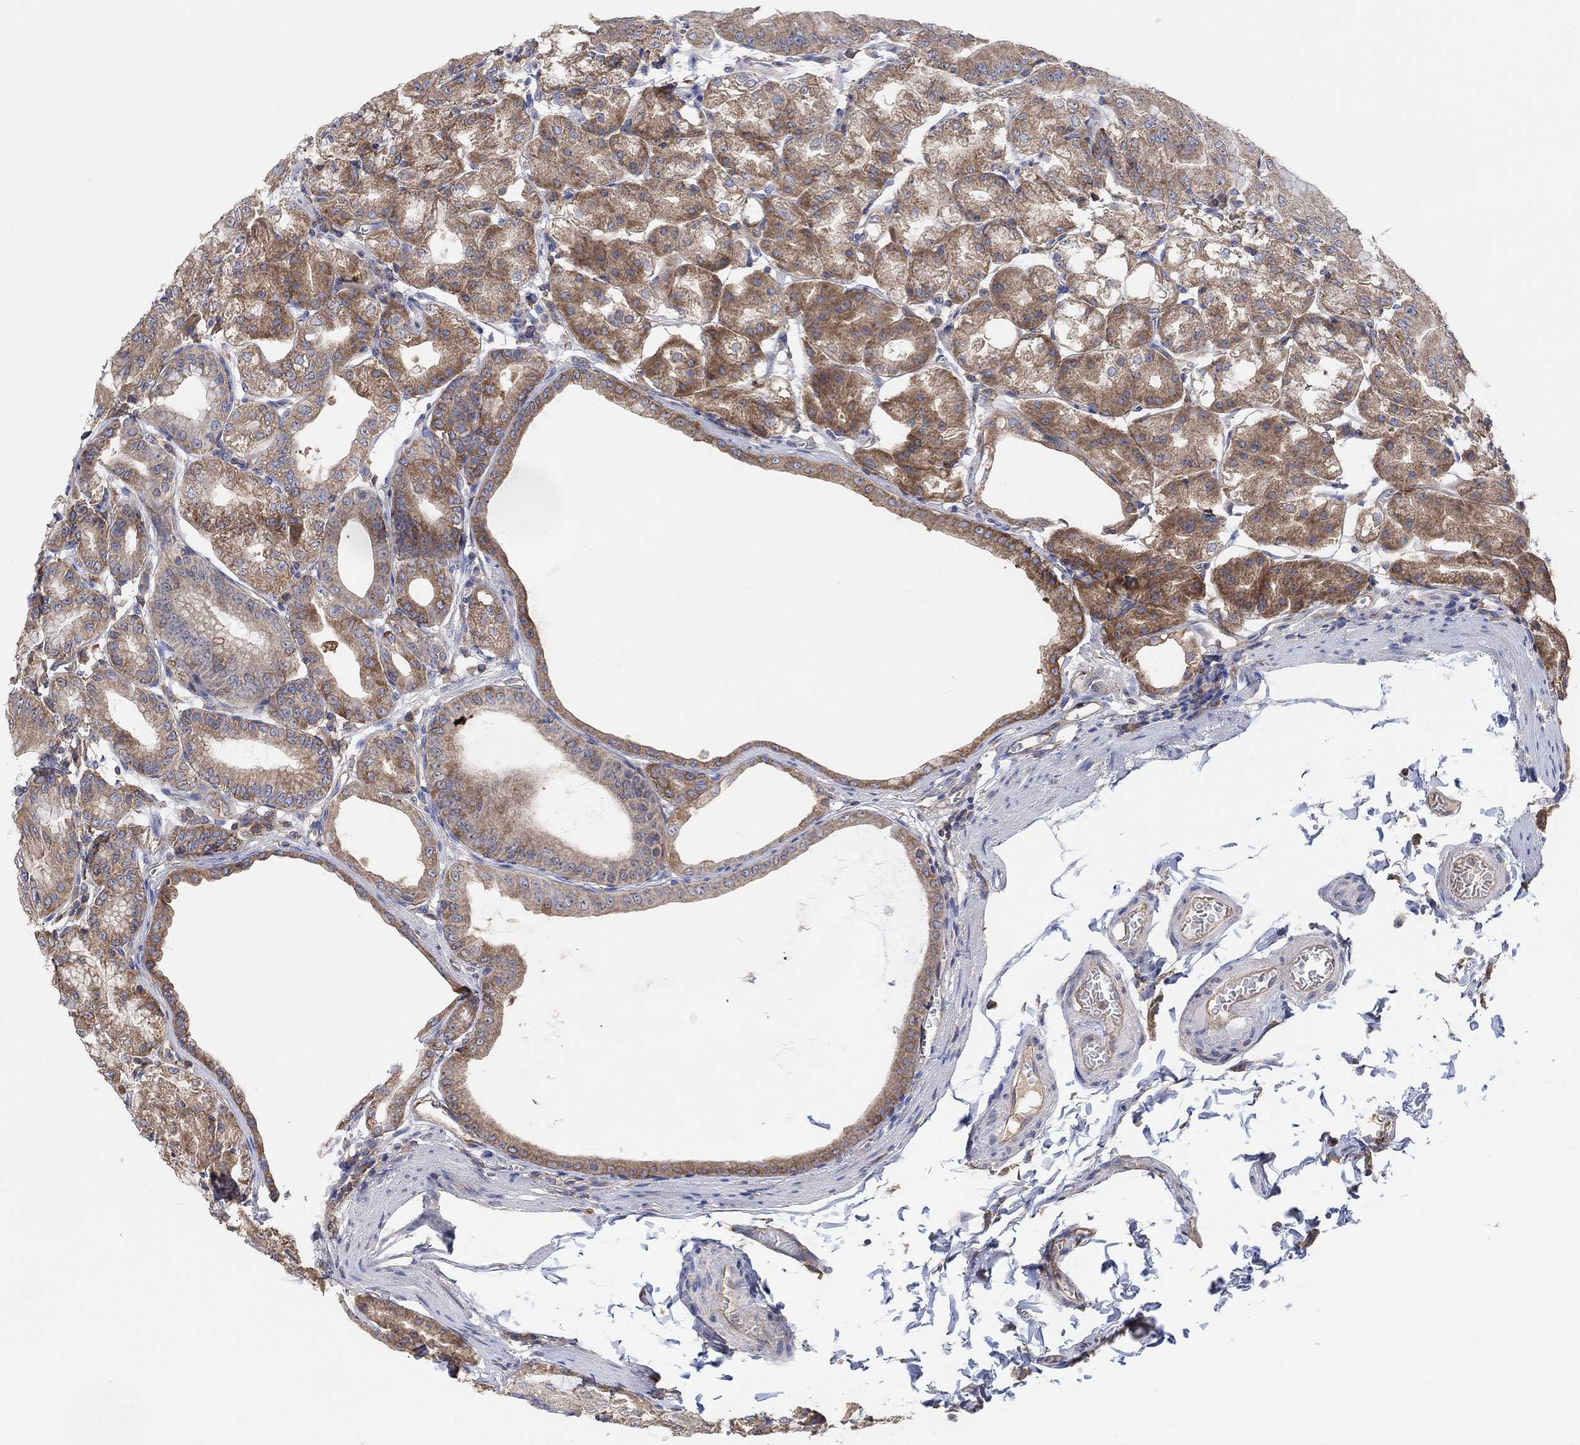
{"staining": {"intensity": "moderate", "quantity": "25%-75%", "location": "cytoplasmic/membranous"}, "tissue": "stomach", "cell_type": "Glandular cells", "image_type": "normal", "snomed": [{"axis": "morphology", "description": "Normal tissue, NOS"}, {"axis": "topography", "description": "Stomach"}], "caption": "Unremarkable stomach was stained to show a protein in brown. There is medium levels of moderate cytoplasmic/membranous positivity in approximately 25%-75% of glandular cells. (DAB (3,3'-diaminobenzidine) IHC, brown staining for protein, blue staining for nuclei).", "gene": "BLOC1S3", "patient": {"sex": "male", "age": 71}}